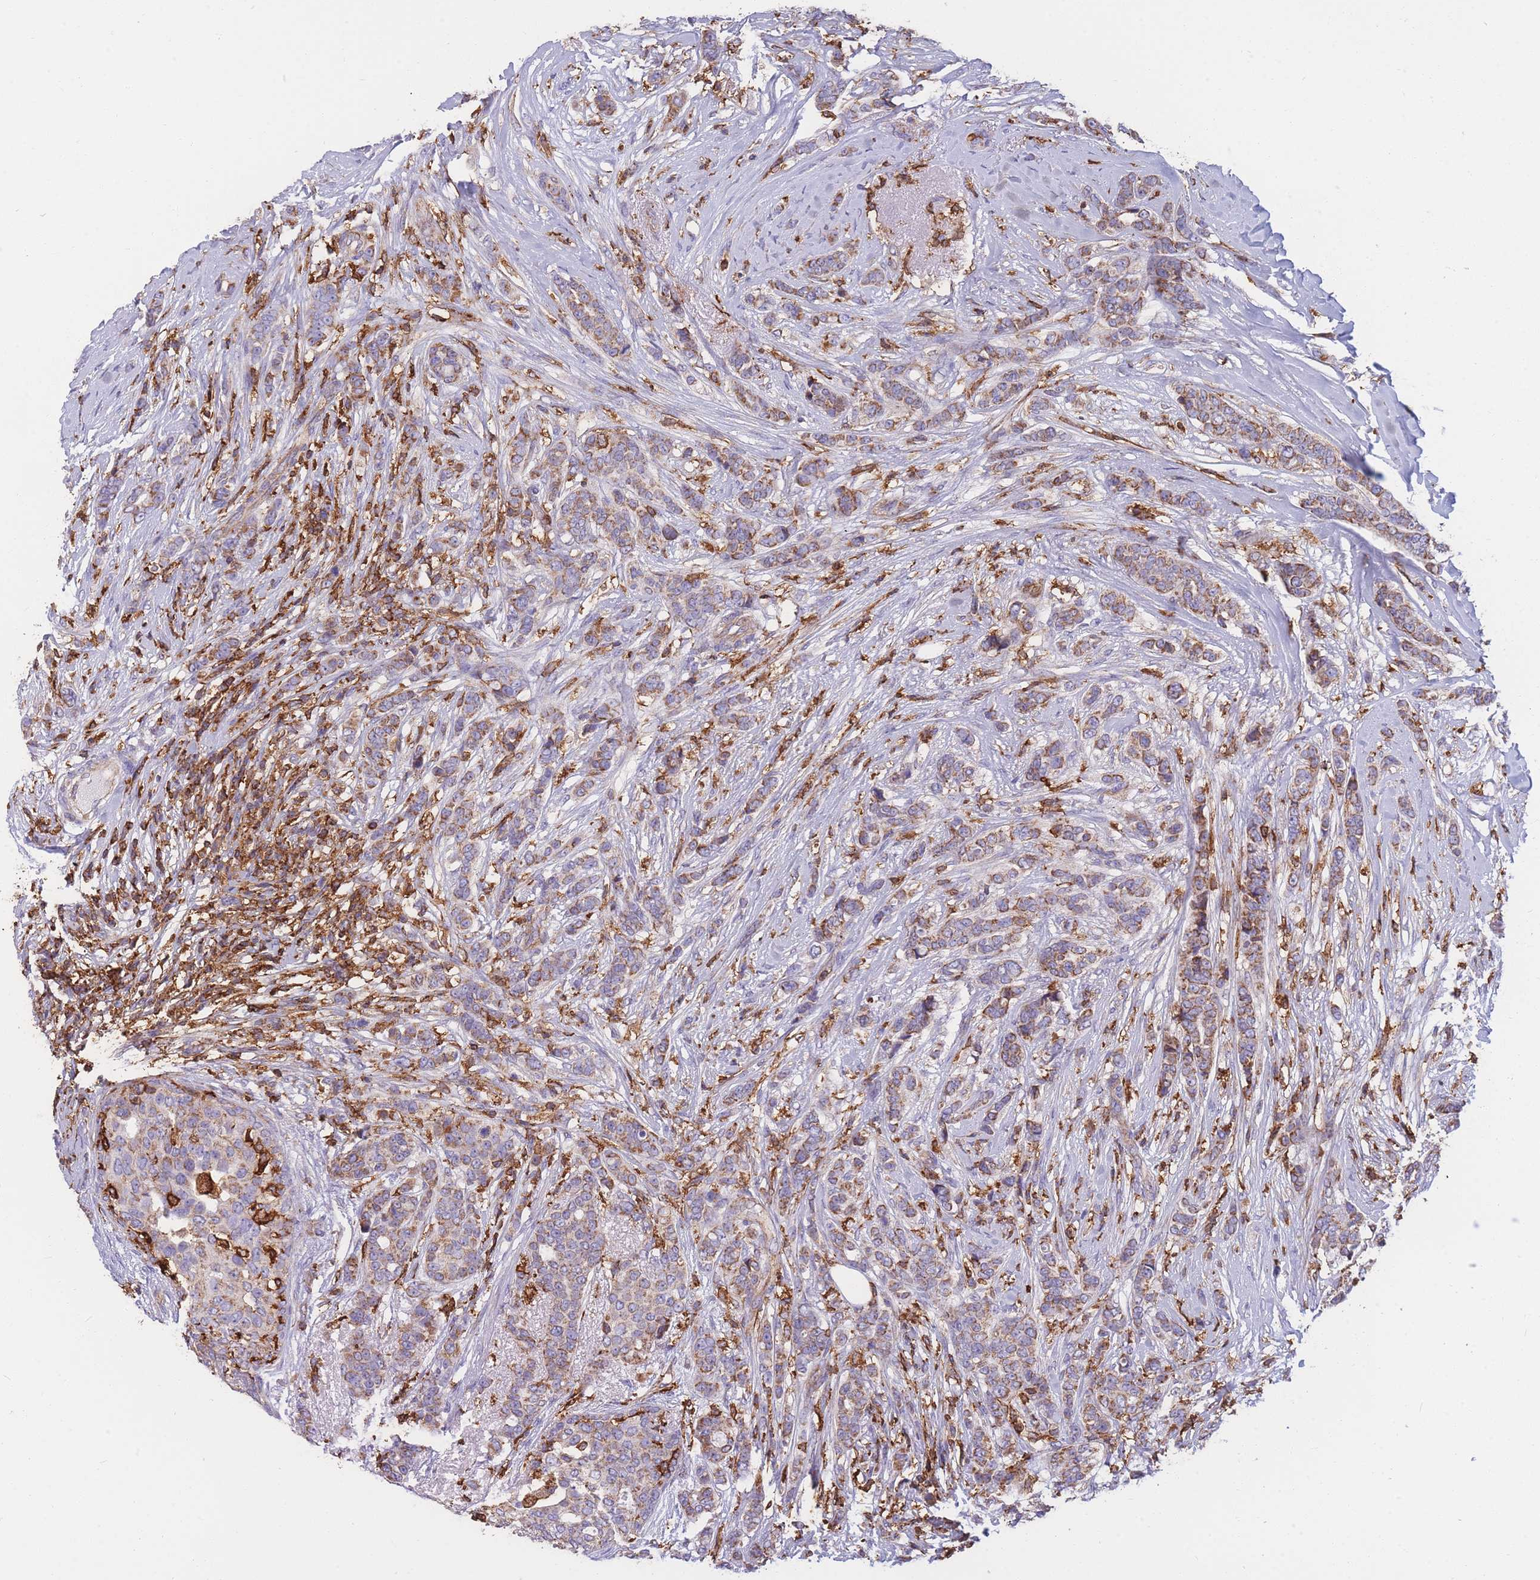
{"staining": {"intensity": "weak", "quantity": ">75%", "location": "cytoplasmic/membranous"}, "tissue": "breast cancer", "cell_type": "Tumor cells", "image_type": "cancer", "snomed": [{"axis": "morphology", "description": "Lobular carcinoma"}, {"axis": "topography", "description": "Breast"}], "caption": "IHC histopathology image of lobular carcinoma (breast) stained for a protein (brown), which demonstrates low levels of weak cytoplasmic/membranous expression in approximately >75% of tumor cells.", "gene": "MRPL54", "patient": {"sex": "female", "age": 51}}